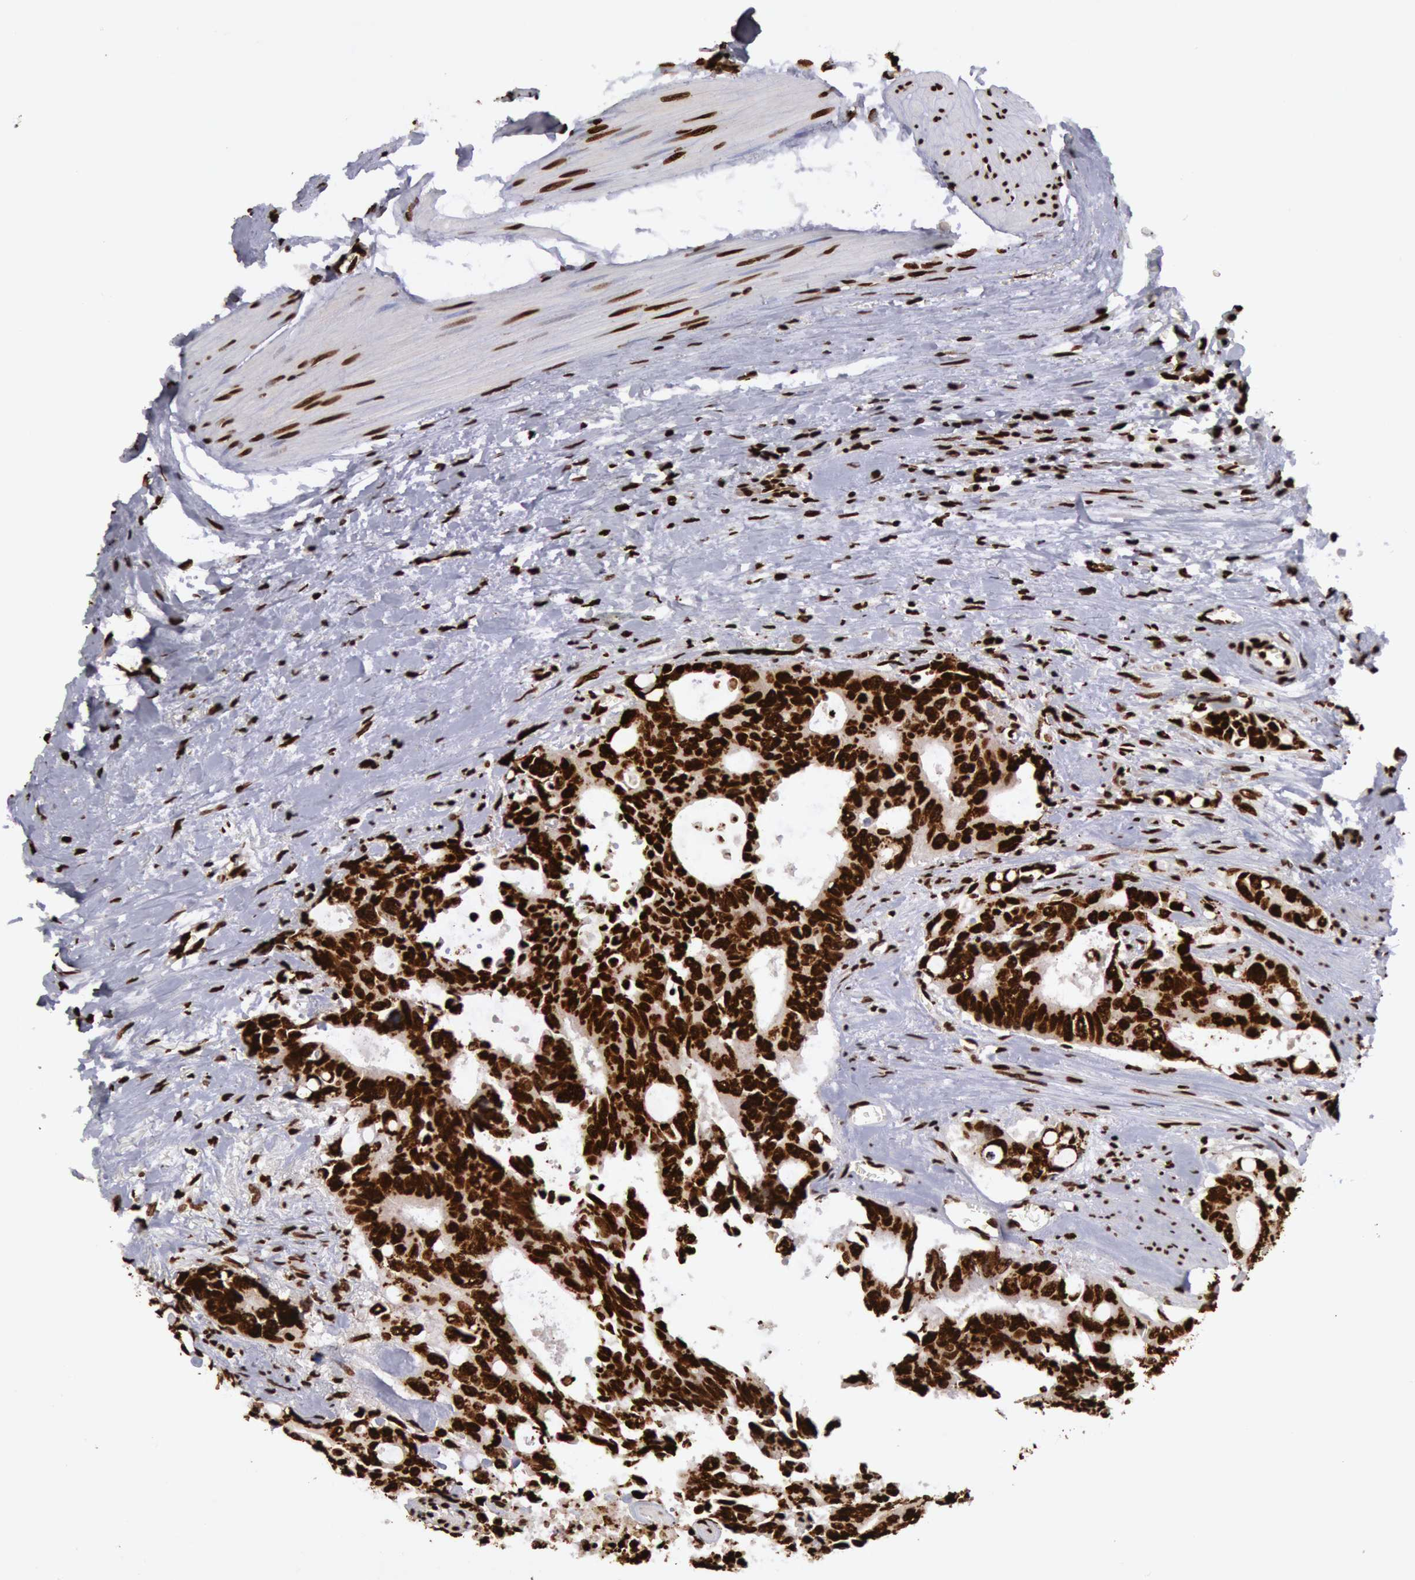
{"staining": {"intensity": "strong", "quantity": ">75%", "location": "nuclear"}, "tissue": "colorectal cancer", "cell_type": "Tumor cells", "image_type": "cancer", "snomed": [{"axis": "morphology", "description": "Adenocarcinoma, NOS"}, {"axis": "topography", "description": "Rectum"}], "caption": "Protein staining of adenocarcinoma (colorectal) tissue displays strong nuclear staining in about >75% of tumor cells. Using DAB (brown) and hematoxylin (blue) stains, captured at high magnification using brightfield microscopy.", "gene": "H3-4", "patient": {"sex": "male", "age": 76}}